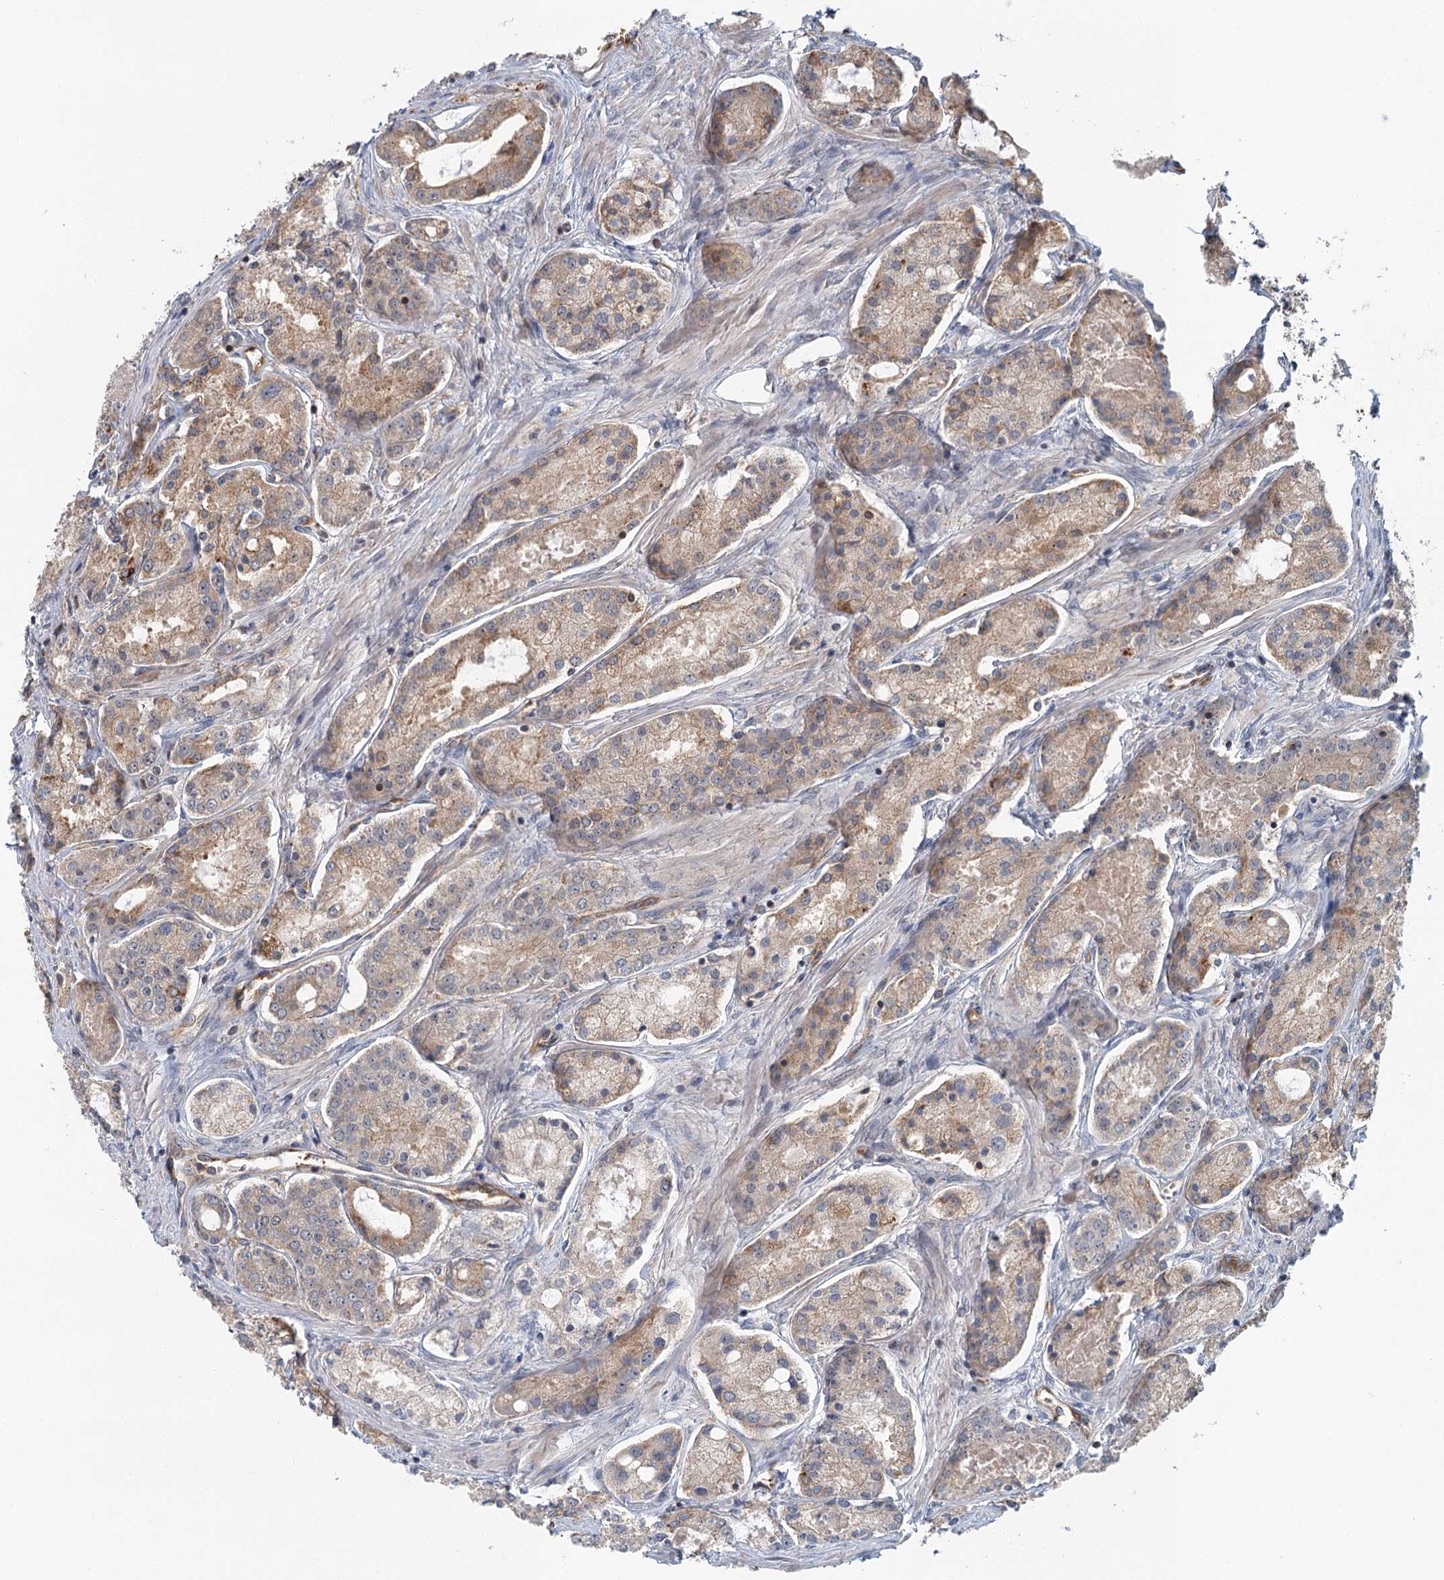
{"staining": {"intensity": "weak", "quantity": ">75%", "location": "cytoplasmic/membranous"}, "tissue": "prostate cancer", "cell_type": "Tumor cells", "image_type": "cancer", "snomed": [{"axis": "morphology", "description": "Adenocarcinoma, Low grade"}, {"axis": "topography", "description": "Prostate"}], "caption": "Immunohistochemical staining of human prostate low-grade adenocarcinoma shows low levels of weak cytoplasmic/membranous protein positivity in approximately >75% of tumor cells. (DAB IHC, brown staining for protein, blue staining for nuclei).", "gene": "ZNF527", "patient": {"sex": "male", "age": 68}}